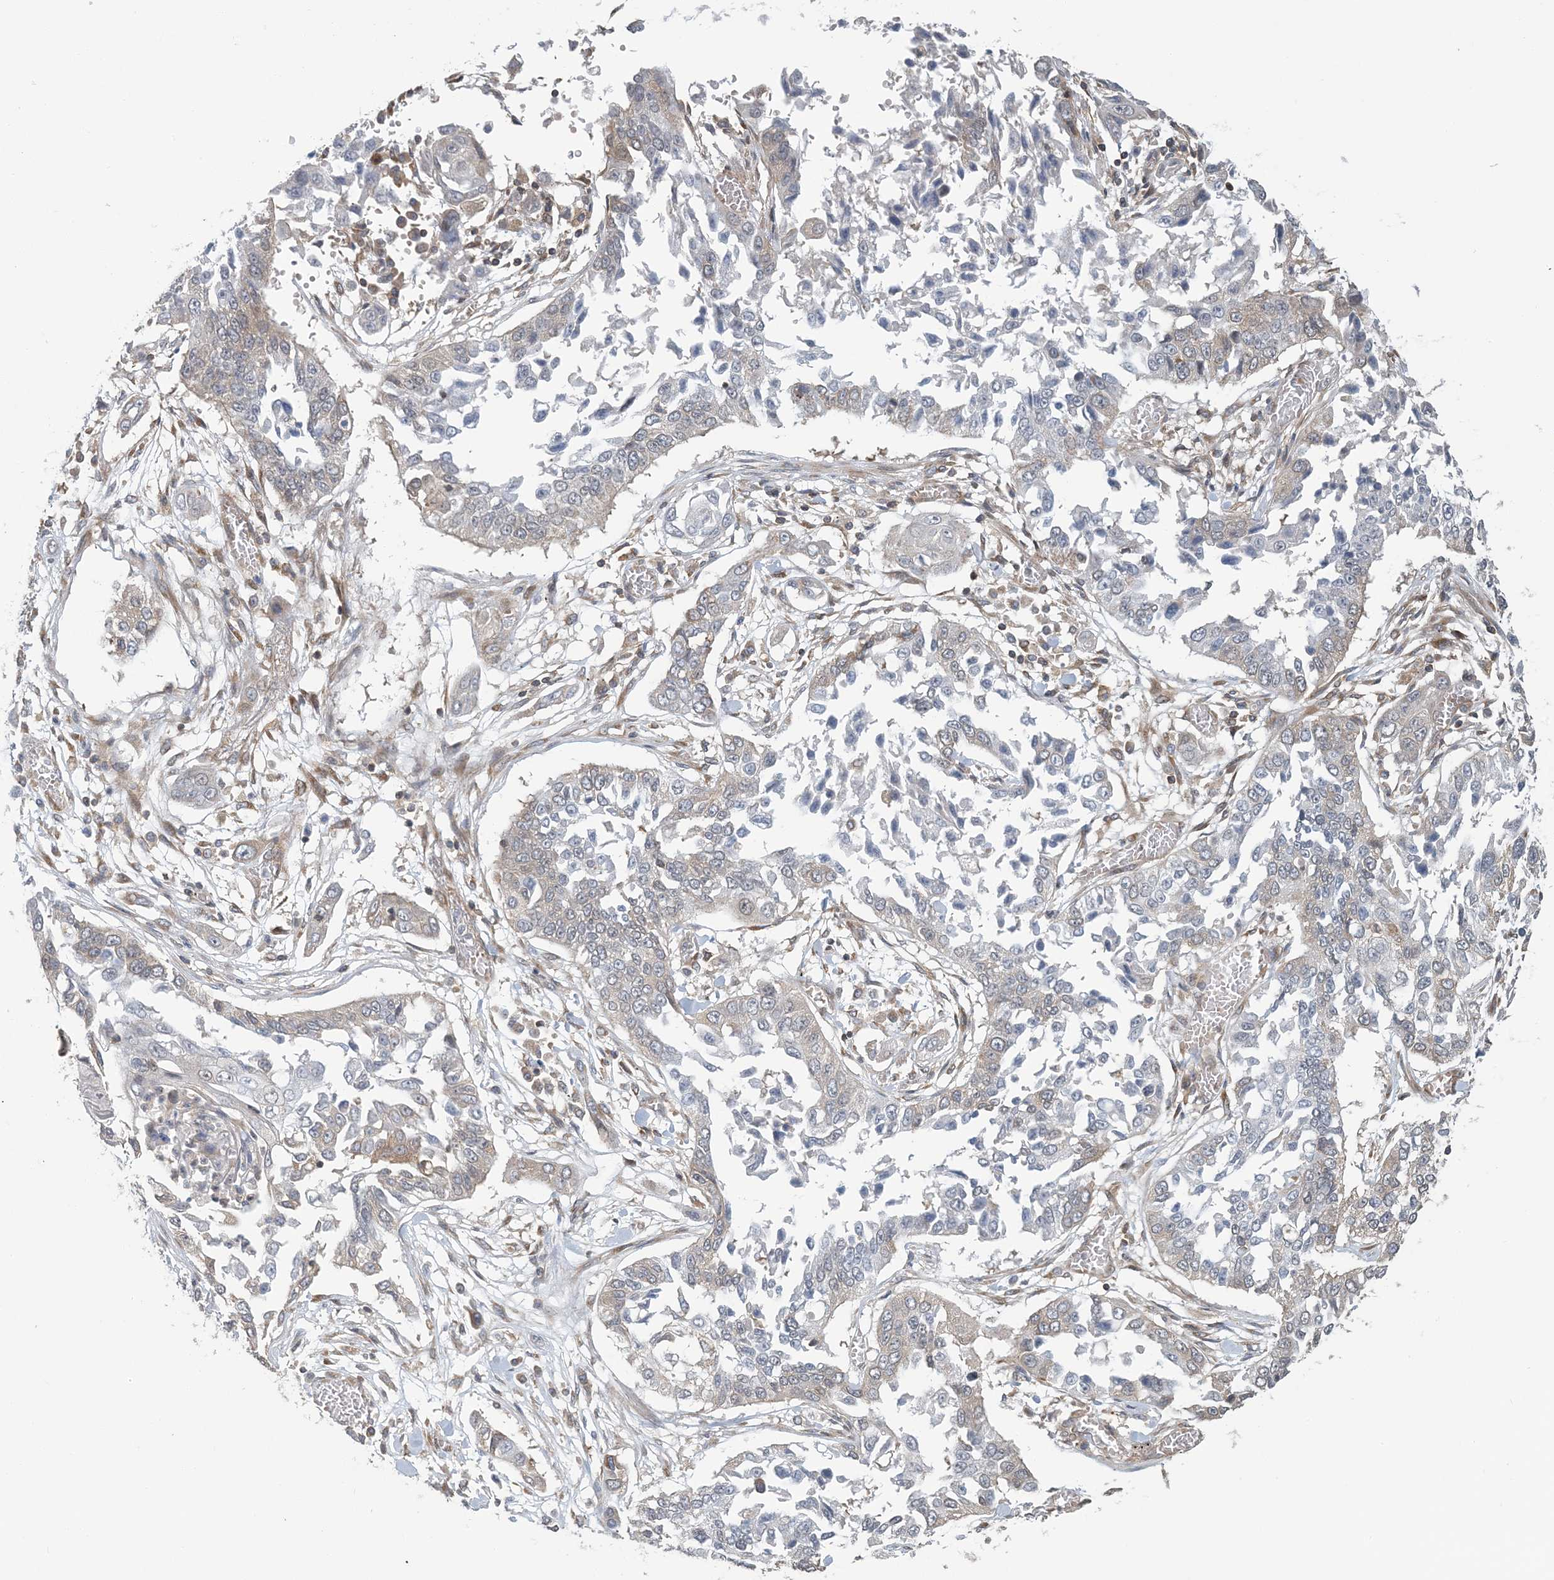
{"staining": {"intensity": "weak", "quantity": "<25%", "location": "cytoplasmic/membranous"}, "tissue": "lung cancer", "cell_type": "Tumor cells", "image_type": "cancer", "snomed": [{"axis": "morphology", "description": "Squamous cell carcinoma, NOS"}, {"axis": "topography", "description": "Lung"}], "caption": "Squamous cell carcinoma (lung) was stained to show a protein in brown. There is no significant expression in tumor cells.", "gene": "ATP13A2", "patient": {"sex": "male", "age": 71}}